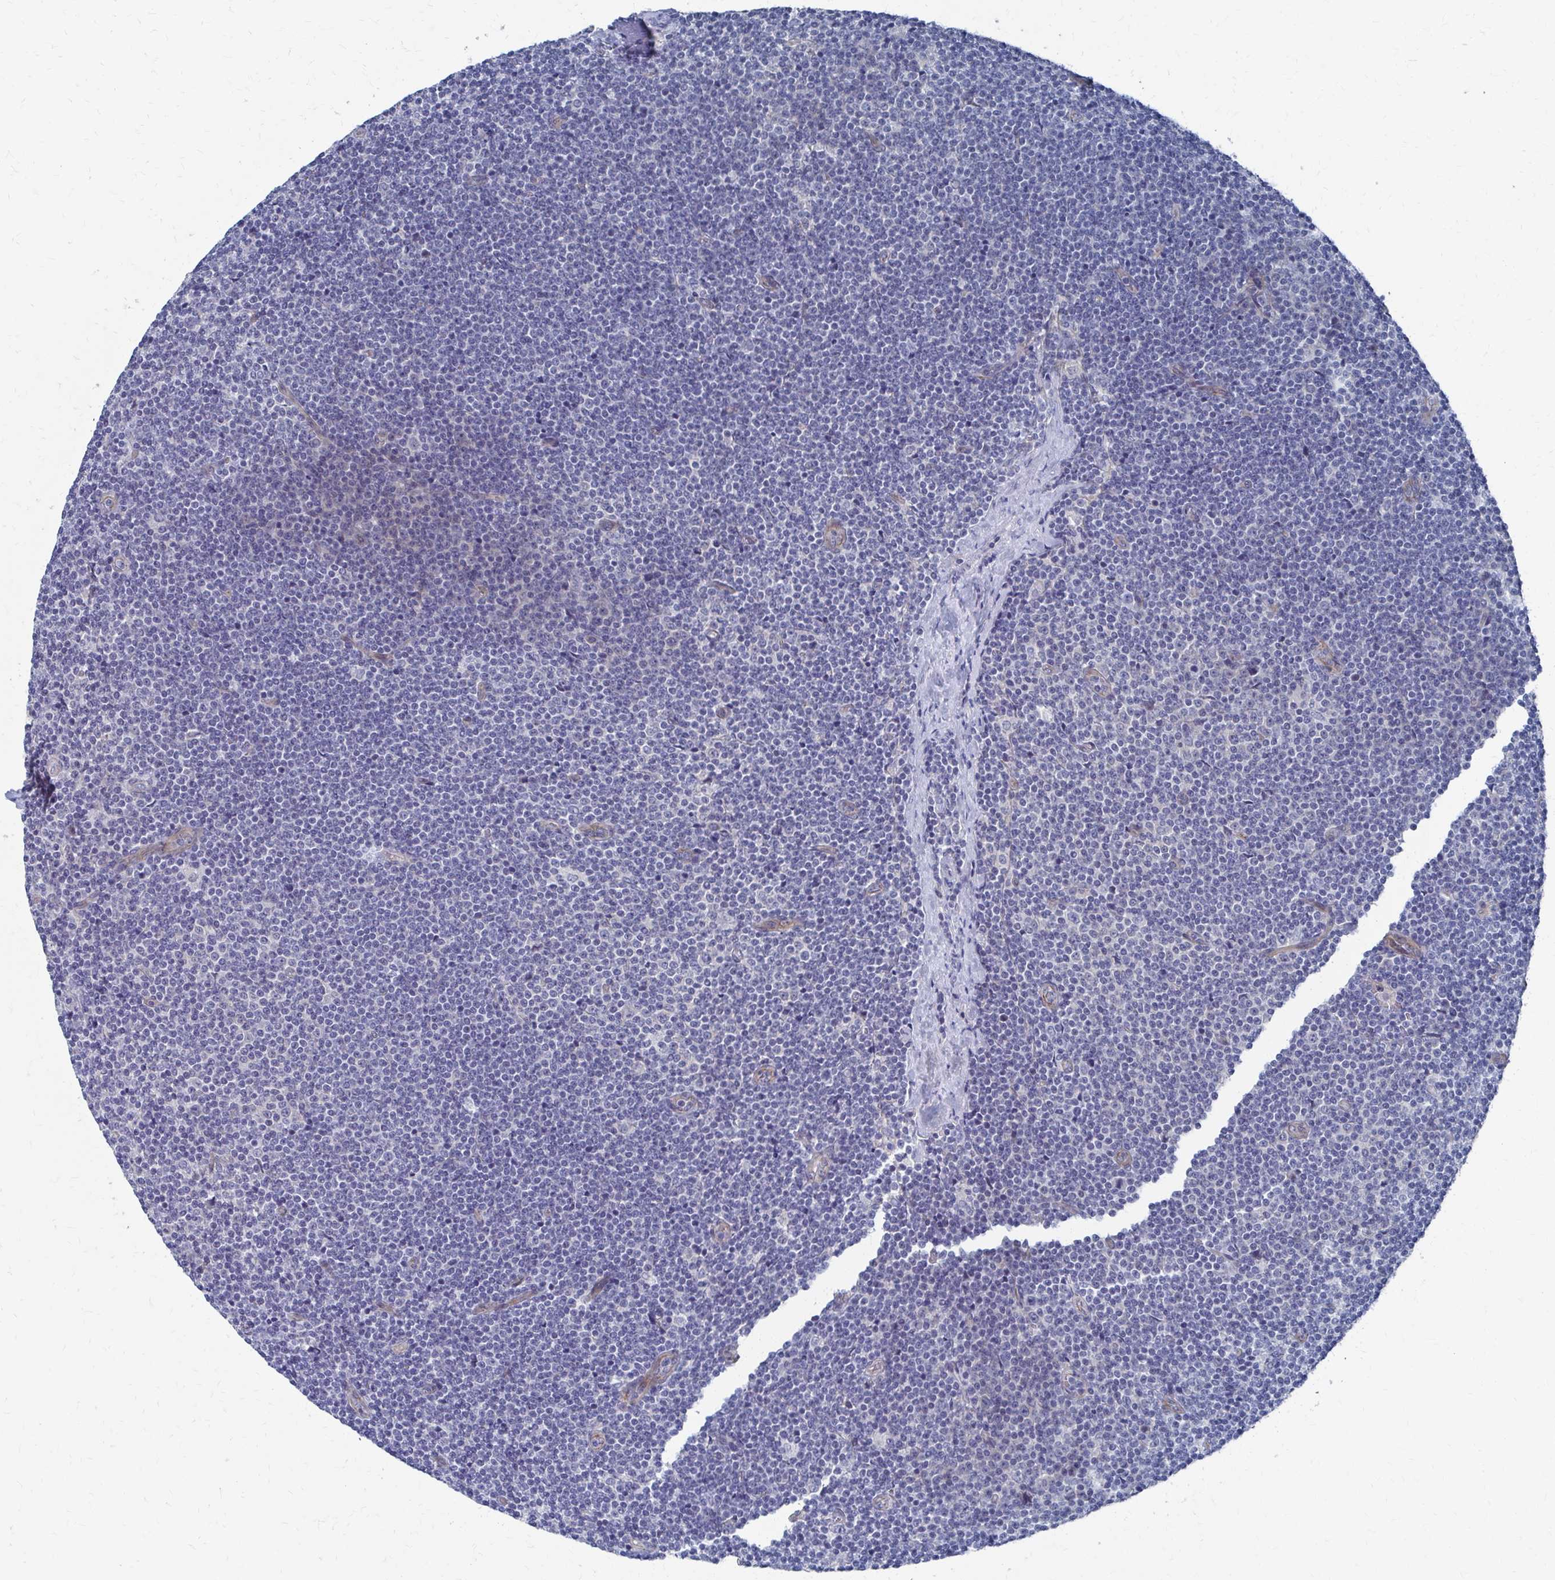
{"staining": {"intensity": "negative", "quantity": "none", "location": "none"}, "tissue": "lymphoma", "cell_type": "Tumor cells", "image_type": "cancer", "snomed": [{"axis": "morphology", "description": "Malignant lymphoma, non-Hodgkin's type, Low grade"}, {"axis": "topography", "description": "Lymph node"}], "caption": "DAB (3,3'-diaminobenzidine) immunohistochemical staining of human lymphoma shows no significant expression in tumor cells.", "gene": "PLEKHG7", "patient": {"sex": "male", "age": 48}}